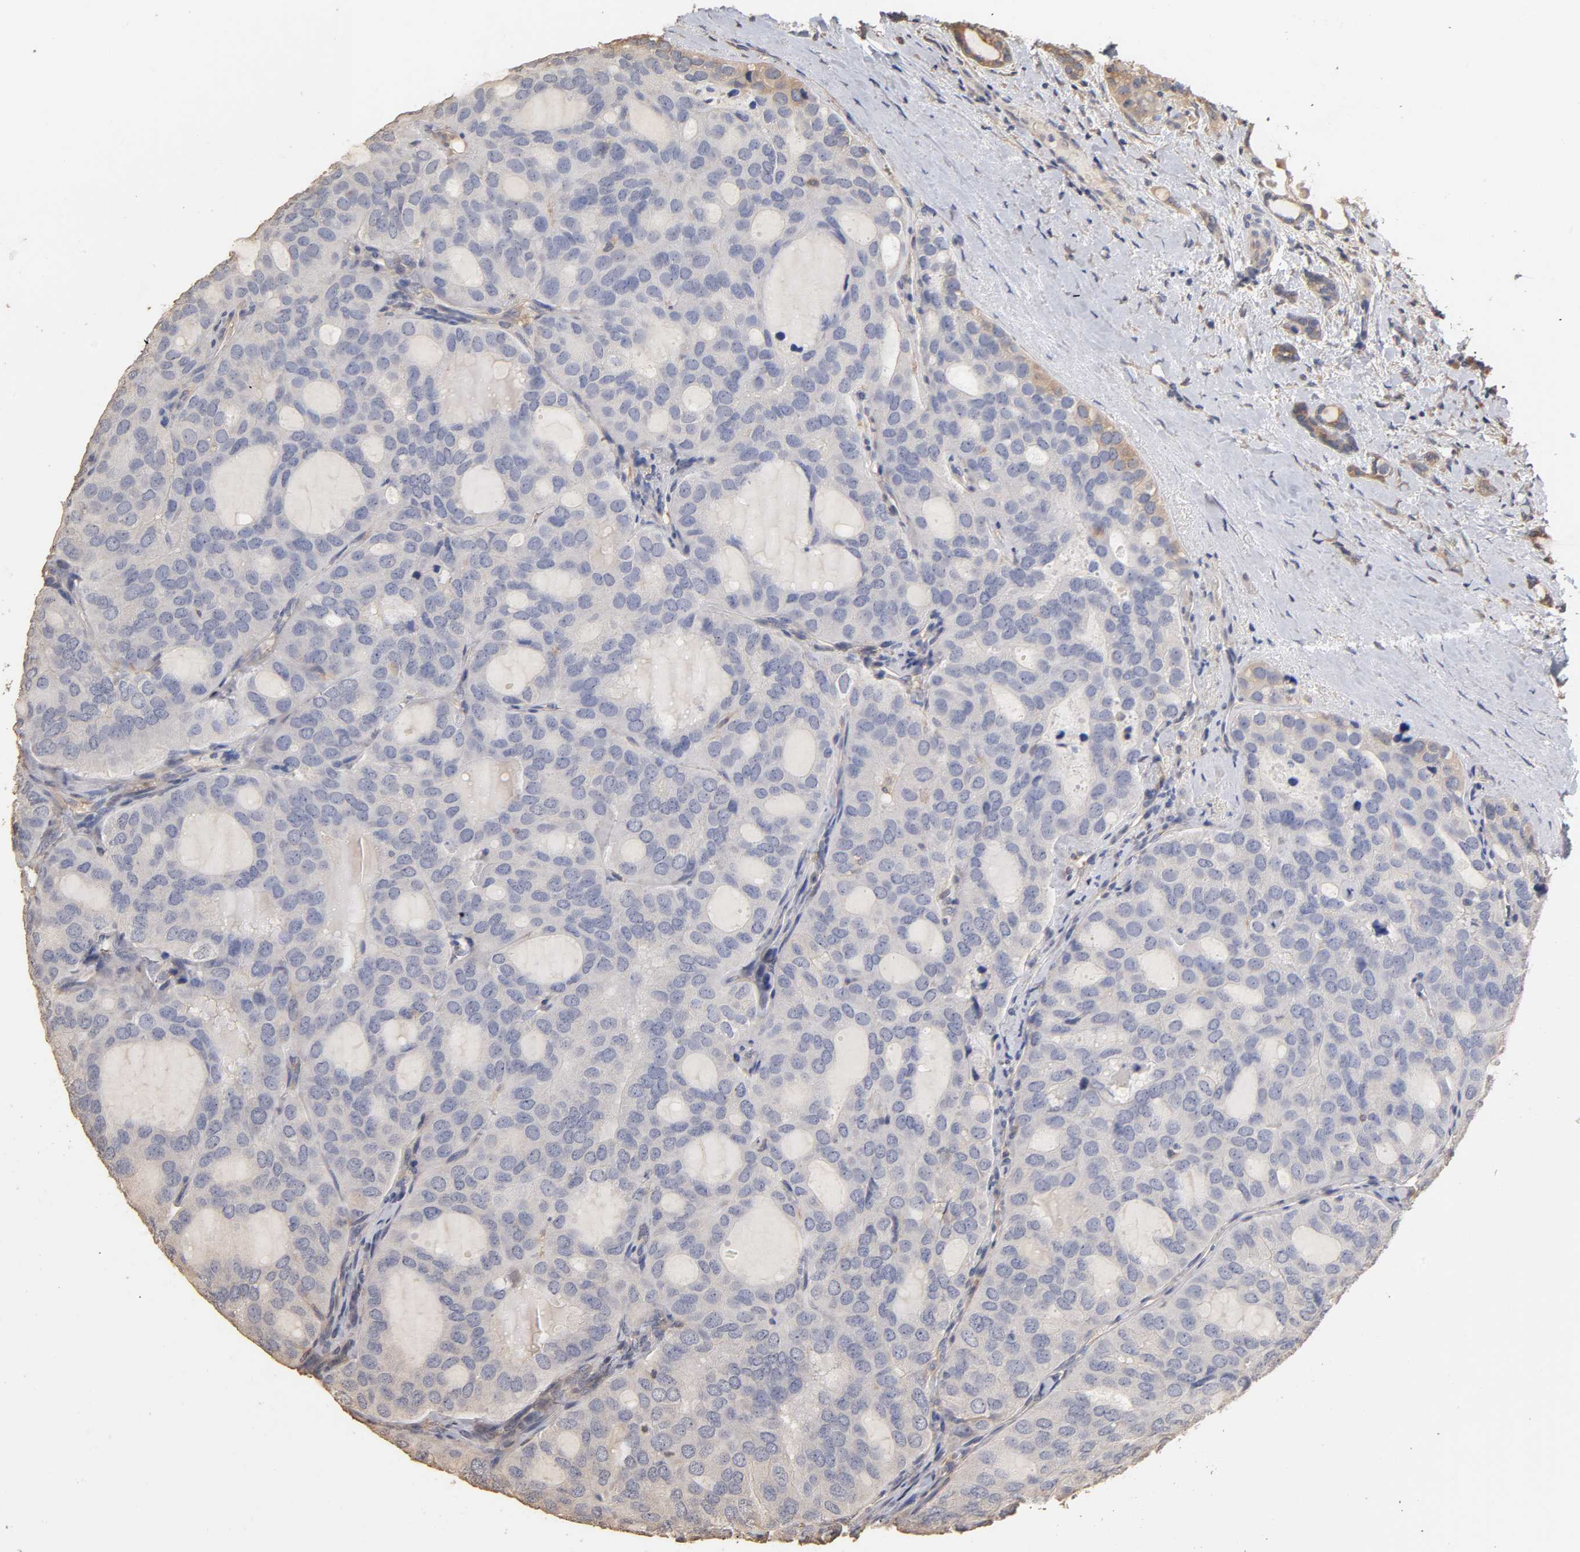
{"staining": {"intensity": "negative", "quantity": "none", "location": "none"}, "tissue": "thyroid cancer", "cell_type": "Tumor cells", "image_type": "cancer", "snomed": [{"axis": "morphology", "description": "Follicular adenoma carcinoma, NOS"}, {"axis": "topography", "description": "Thyroid gland"}], "caption": "The image demonstrates no staining of tumor cells in follicular adenoma carcinoma (thyroid).", "gene": "VSIG4", "patient": {"sex": "male", "age": 75}}